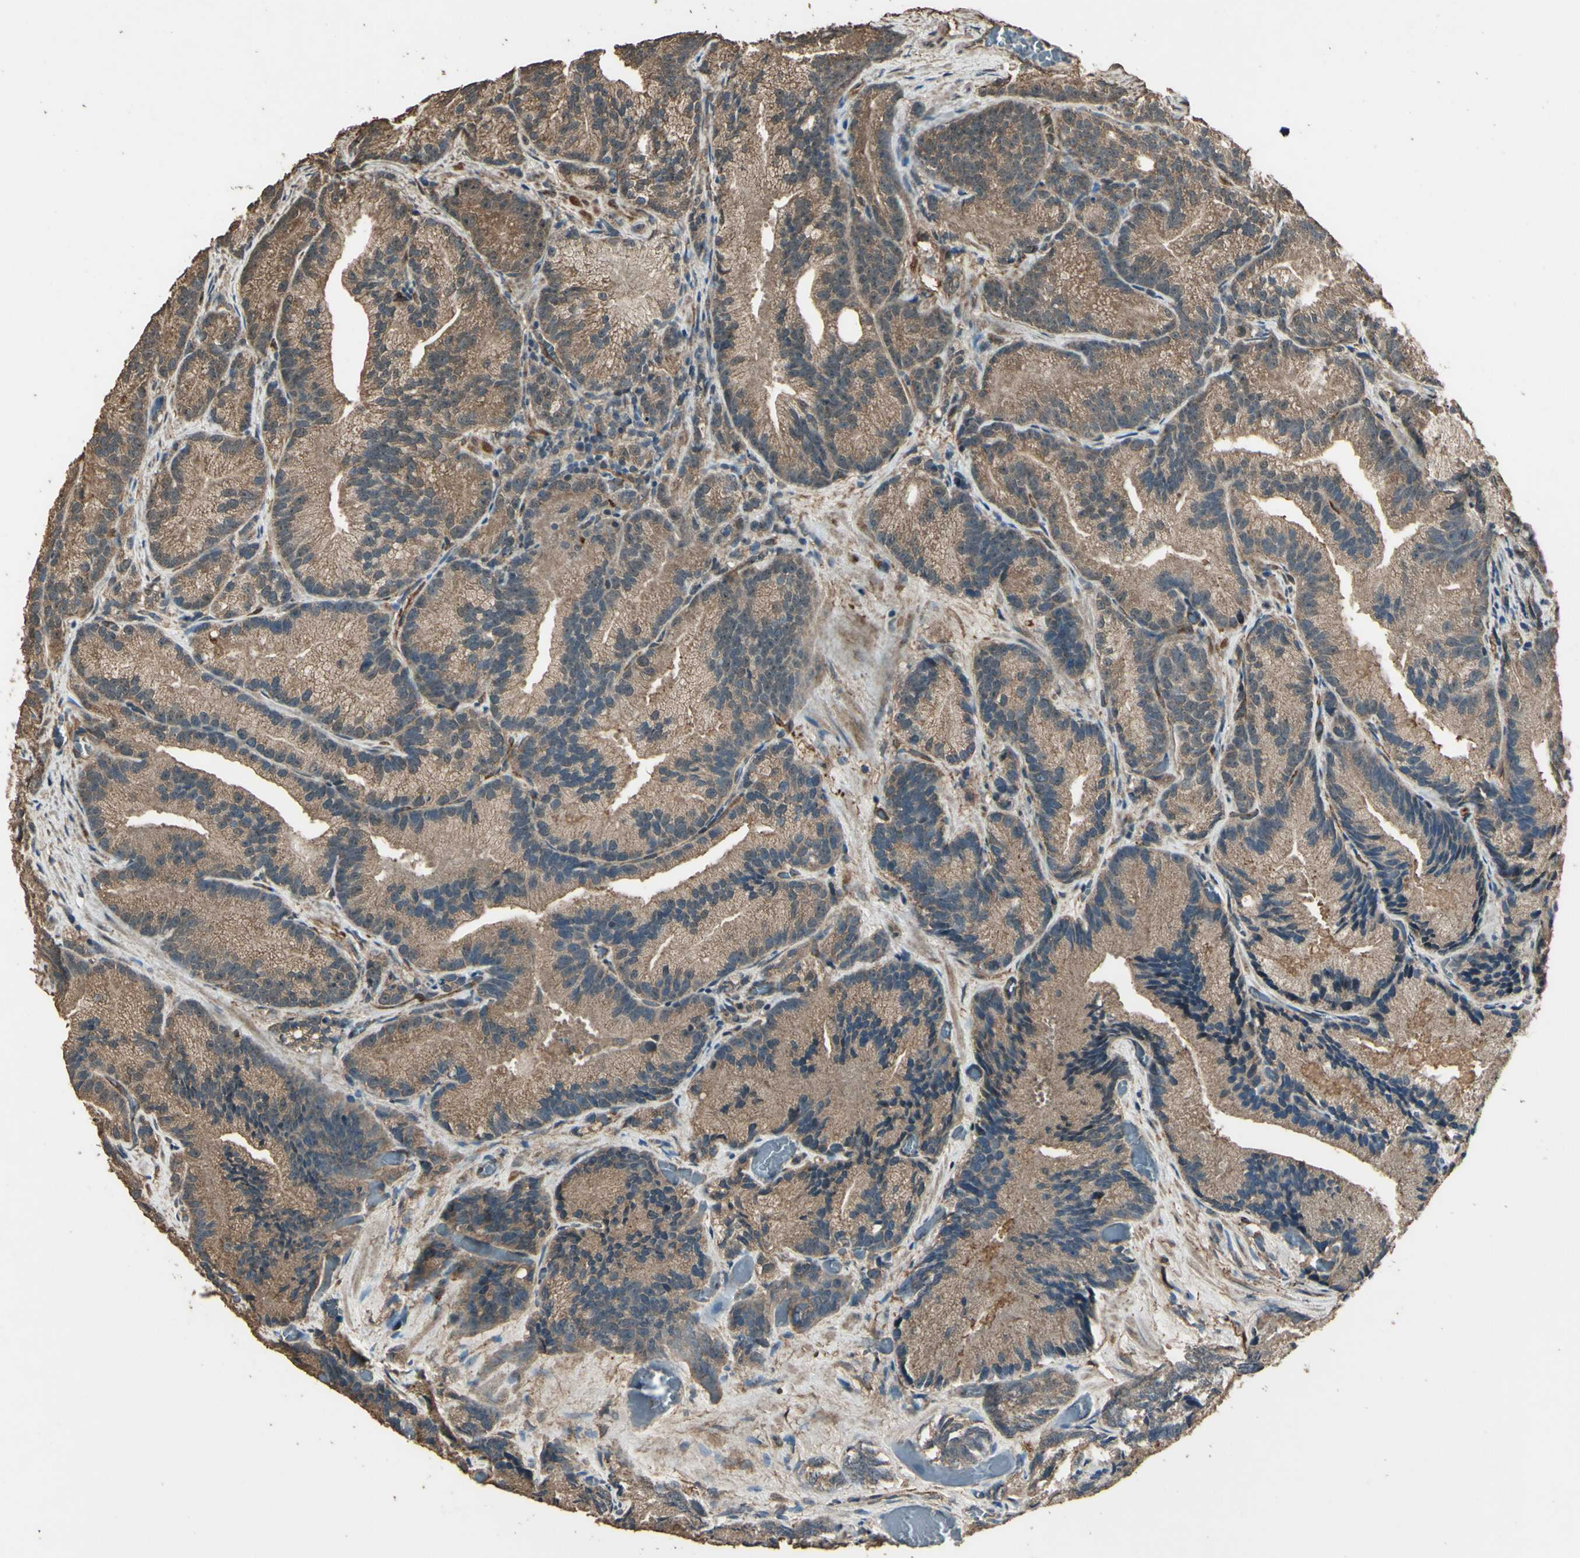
{"staining": {"intensity": "moderate", "quantity": ">75%", "location": "cytoplasmic/membranous"}, "tissue": "prostate cancer", "cell_type": "Tumor cells", "image_type": "cancer", "snomed": [{"axis": "morphology", "description": "Adenocarcinoma, Low grade"}, {"axis": "topography", "description": "Prostate"}], "caption": "Human prostate cancer stained with a protein marker shows moderate staining in tumor cells.", "gene": "TSPO", "patient": {"sex": "male", "age": 89}}